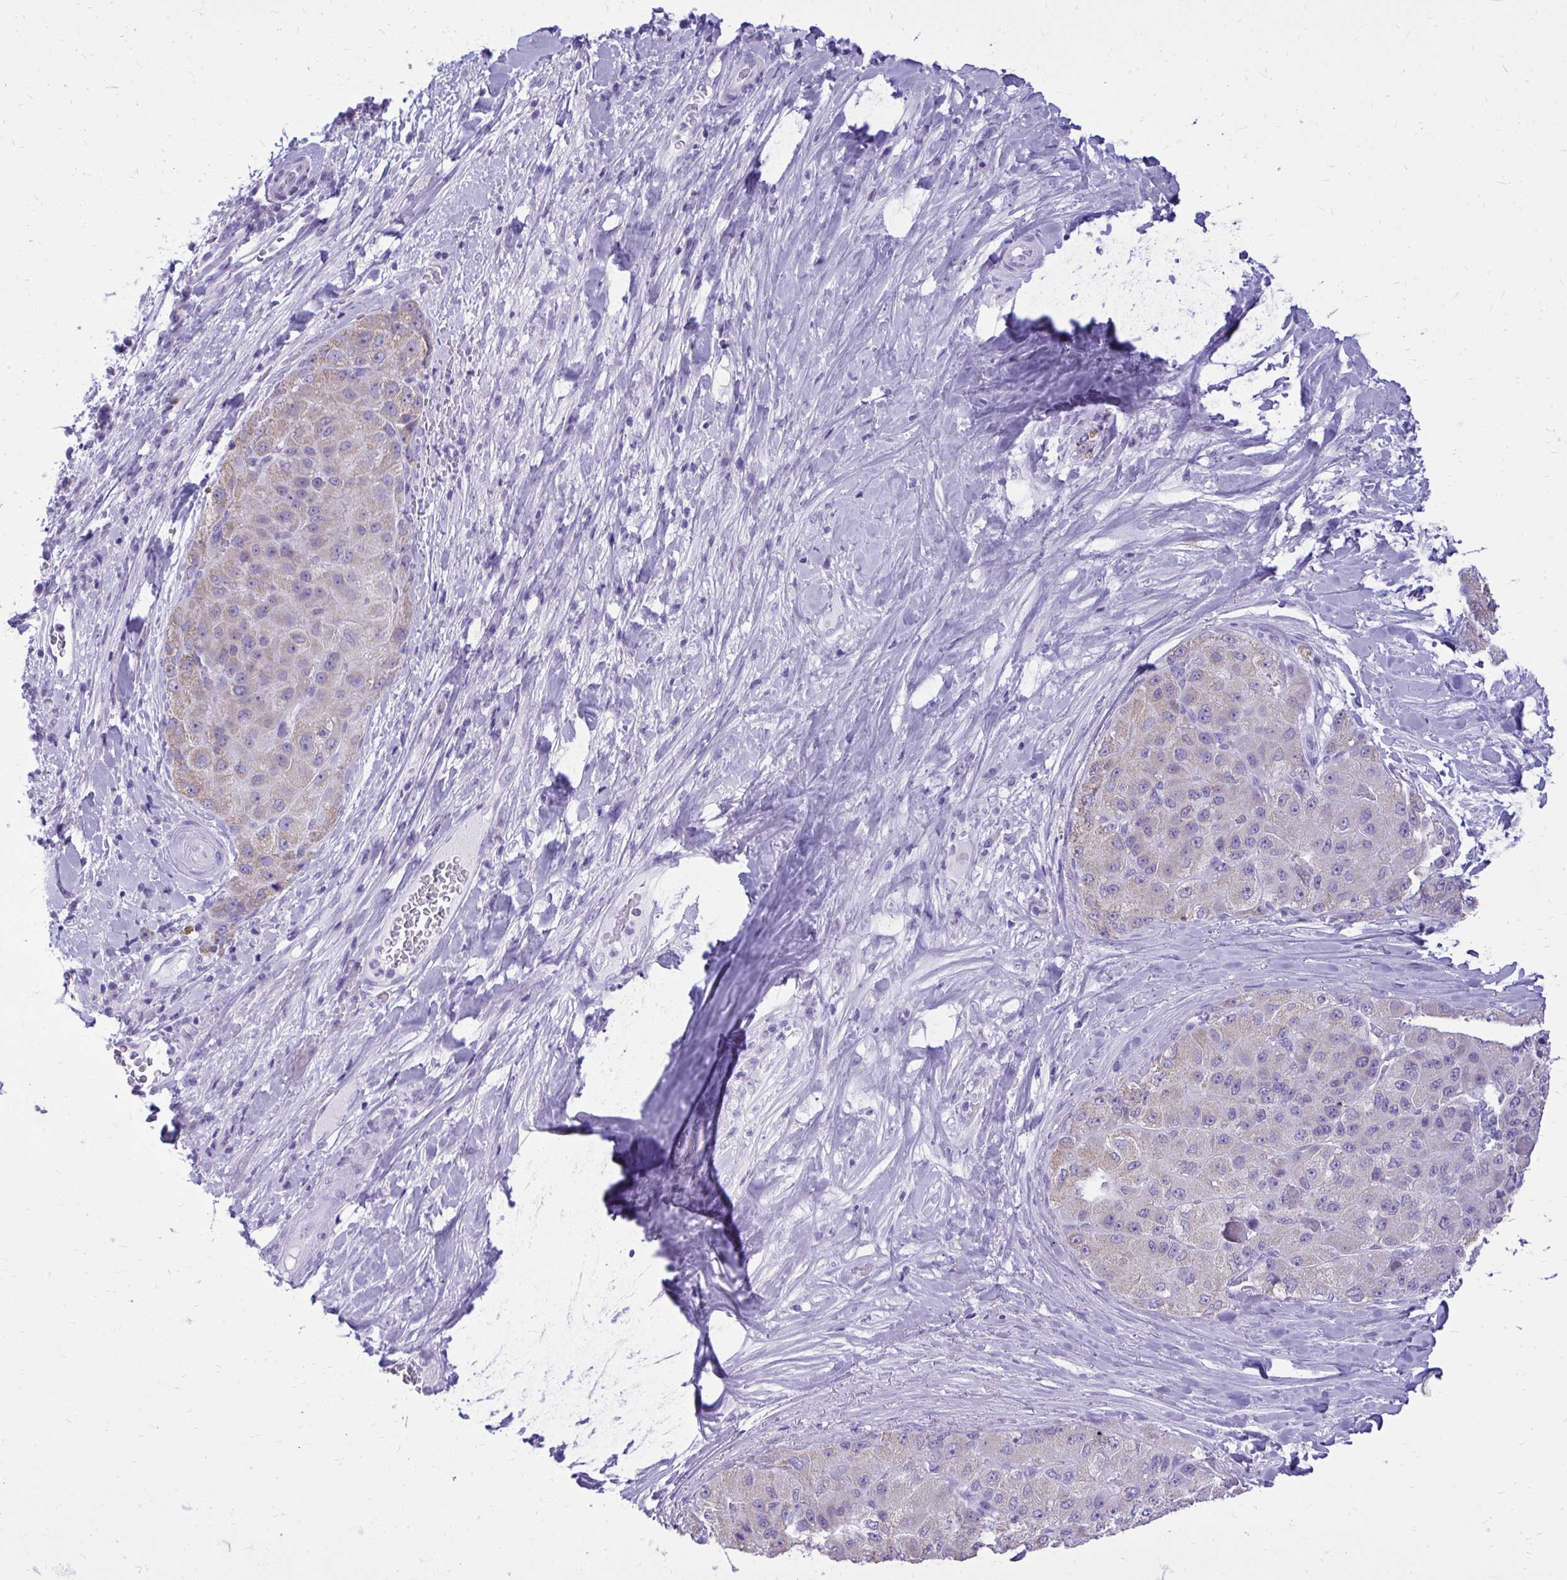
{"staining": {"intensity": "weak", "quantity": "<25%", "location": "cytoplasmic/membranous"}, "tissue": "liver cancer", "cell_type": "Tumor cells", "image_type": "cancer", "snomed": [{"axis": "morphology", "description": "Carcinoma, Hepatocellular, NOS"}, {"axis": "topography", "description": "Liver"}], "caption": "There is no significant staining in tumor cells of hepatocellular carcinoma (liver).", "gene": "RALYL", "patient": {"sex": "male", "age": 80}}